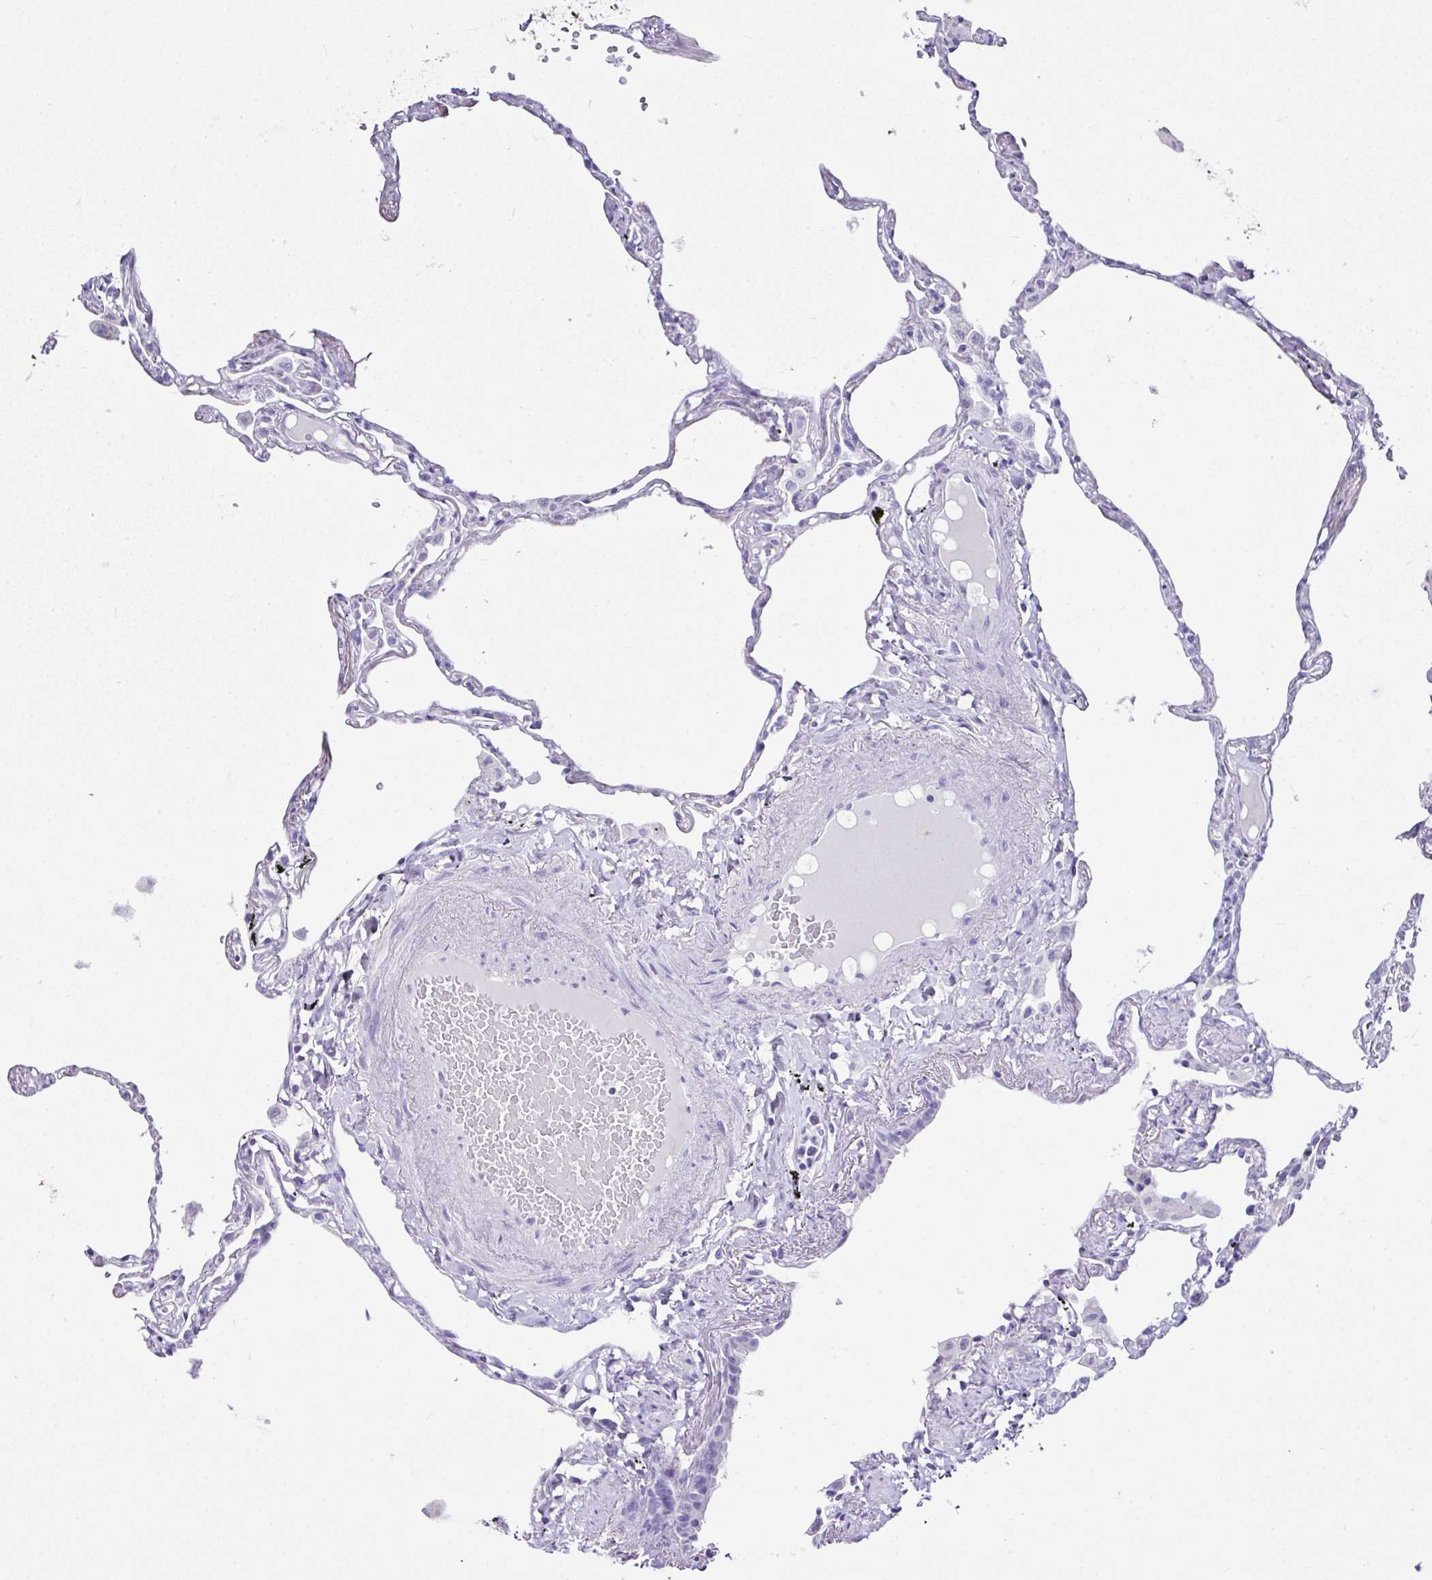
{"staining": {"intensity": "negative", "quantity": "none", "location": "none"}, "tissue": "lung", "cell_type": "Alveolar cells", "image_type": "normal", "snomed": [{"axis": "morphology", "description": "Normal tissue, NOS"}, {"axis": "topography", "description": "Lung"}], "caption": "IHC micrograph of benign lung: human lung stained with DAB demonstrates no significant protein positivity in alveolar cells. (DAB (3,3'-diaminobenzidine) IHC, high magnification).", "gene": "LGALS4", "patient": {"sex": "female", "age": 67}}